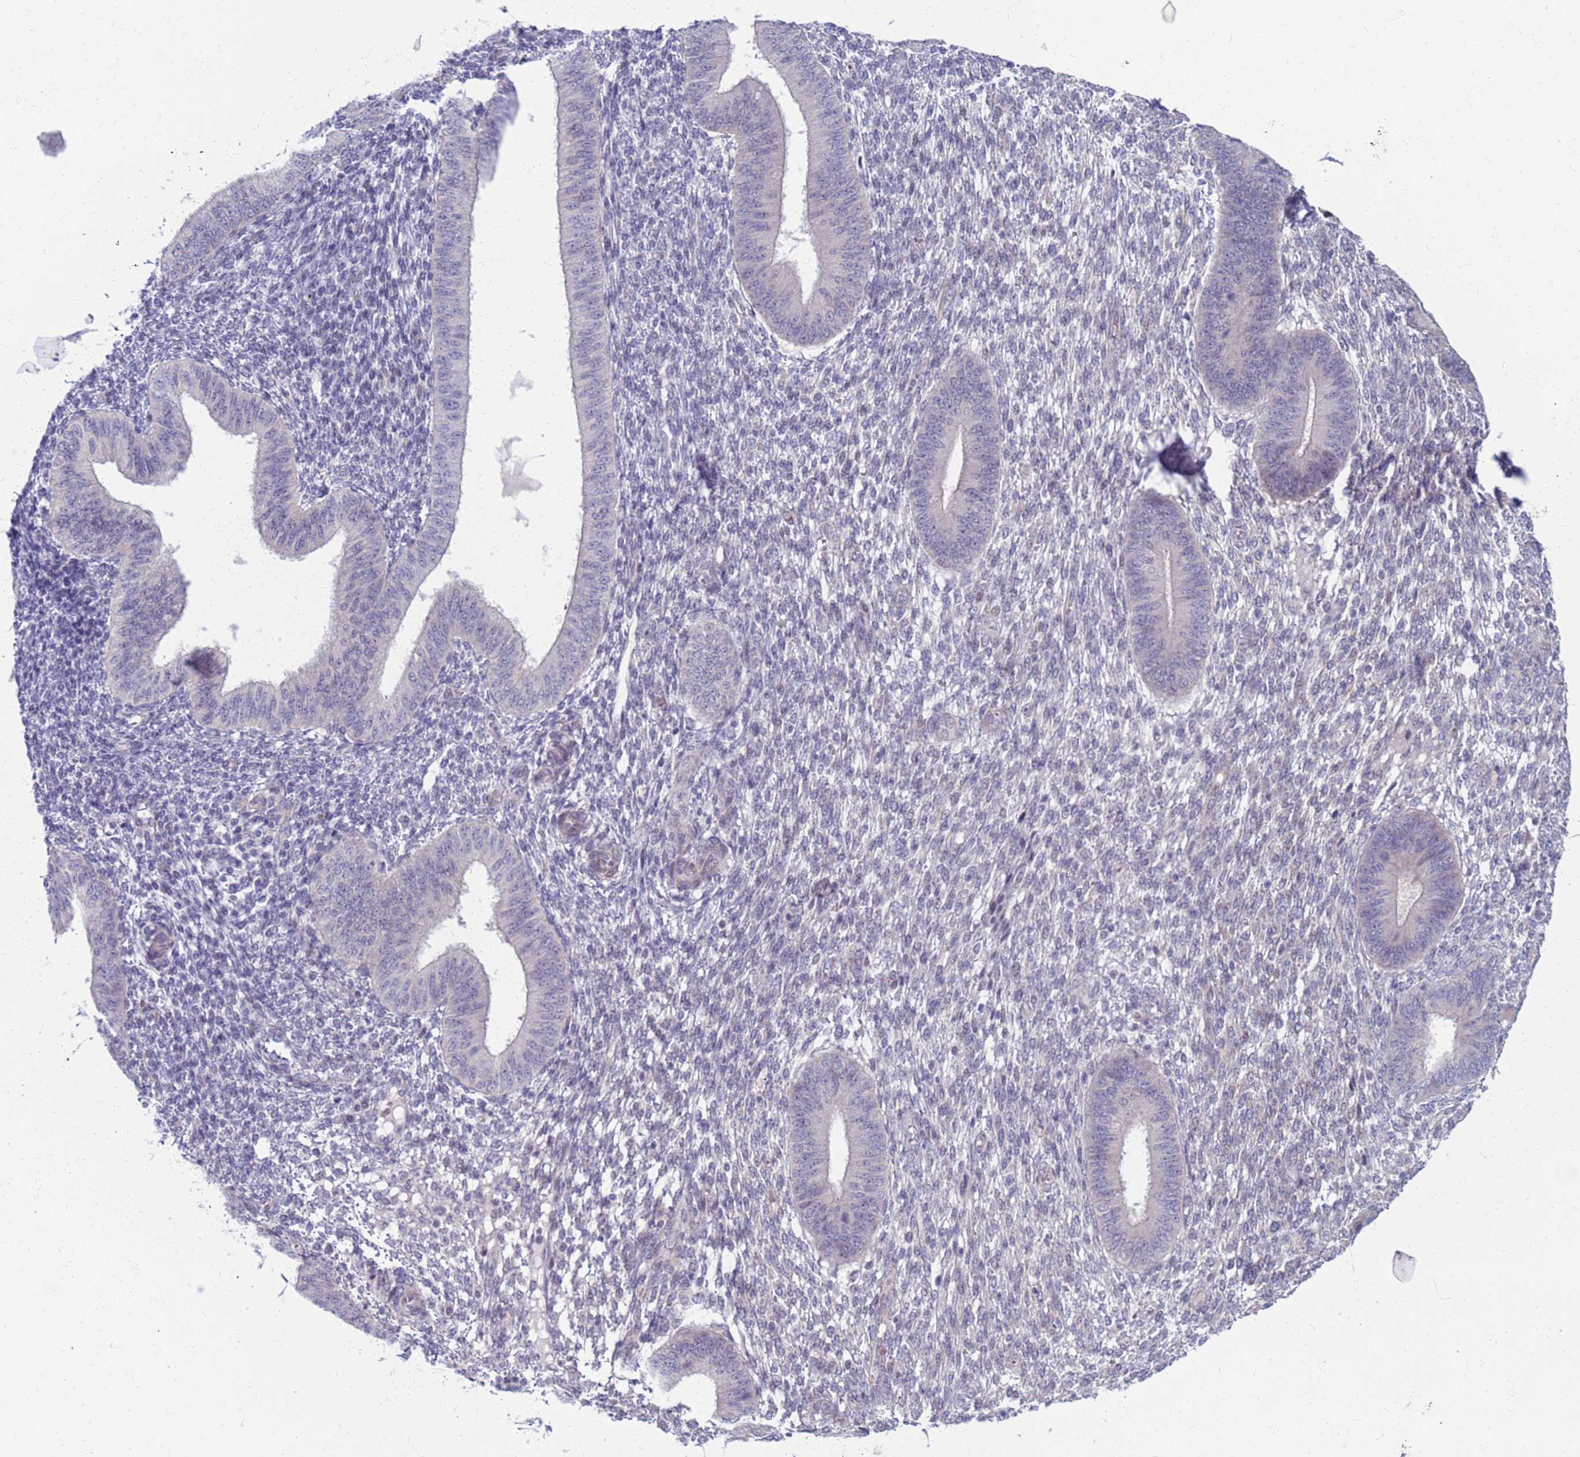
{"staining": {"intensity": "negative", "quantity": "none", "location": "none"}, "tissue": "endometrium", "cell_type": "Cells in endometrial stroma", "image_type": "normal", "snomed": [{"axis": "morphology", "description": "Normal tissue, NOS"}, {"axis": "topography", "description": "Endometrium"}], "caption": "This is a photomicrograph of IHC staining of benign endometrium, which shows no positivity in cells in endometrial stroma.", "gene": "CLCA2", "patient": {"sex": "female", "age": 49}}